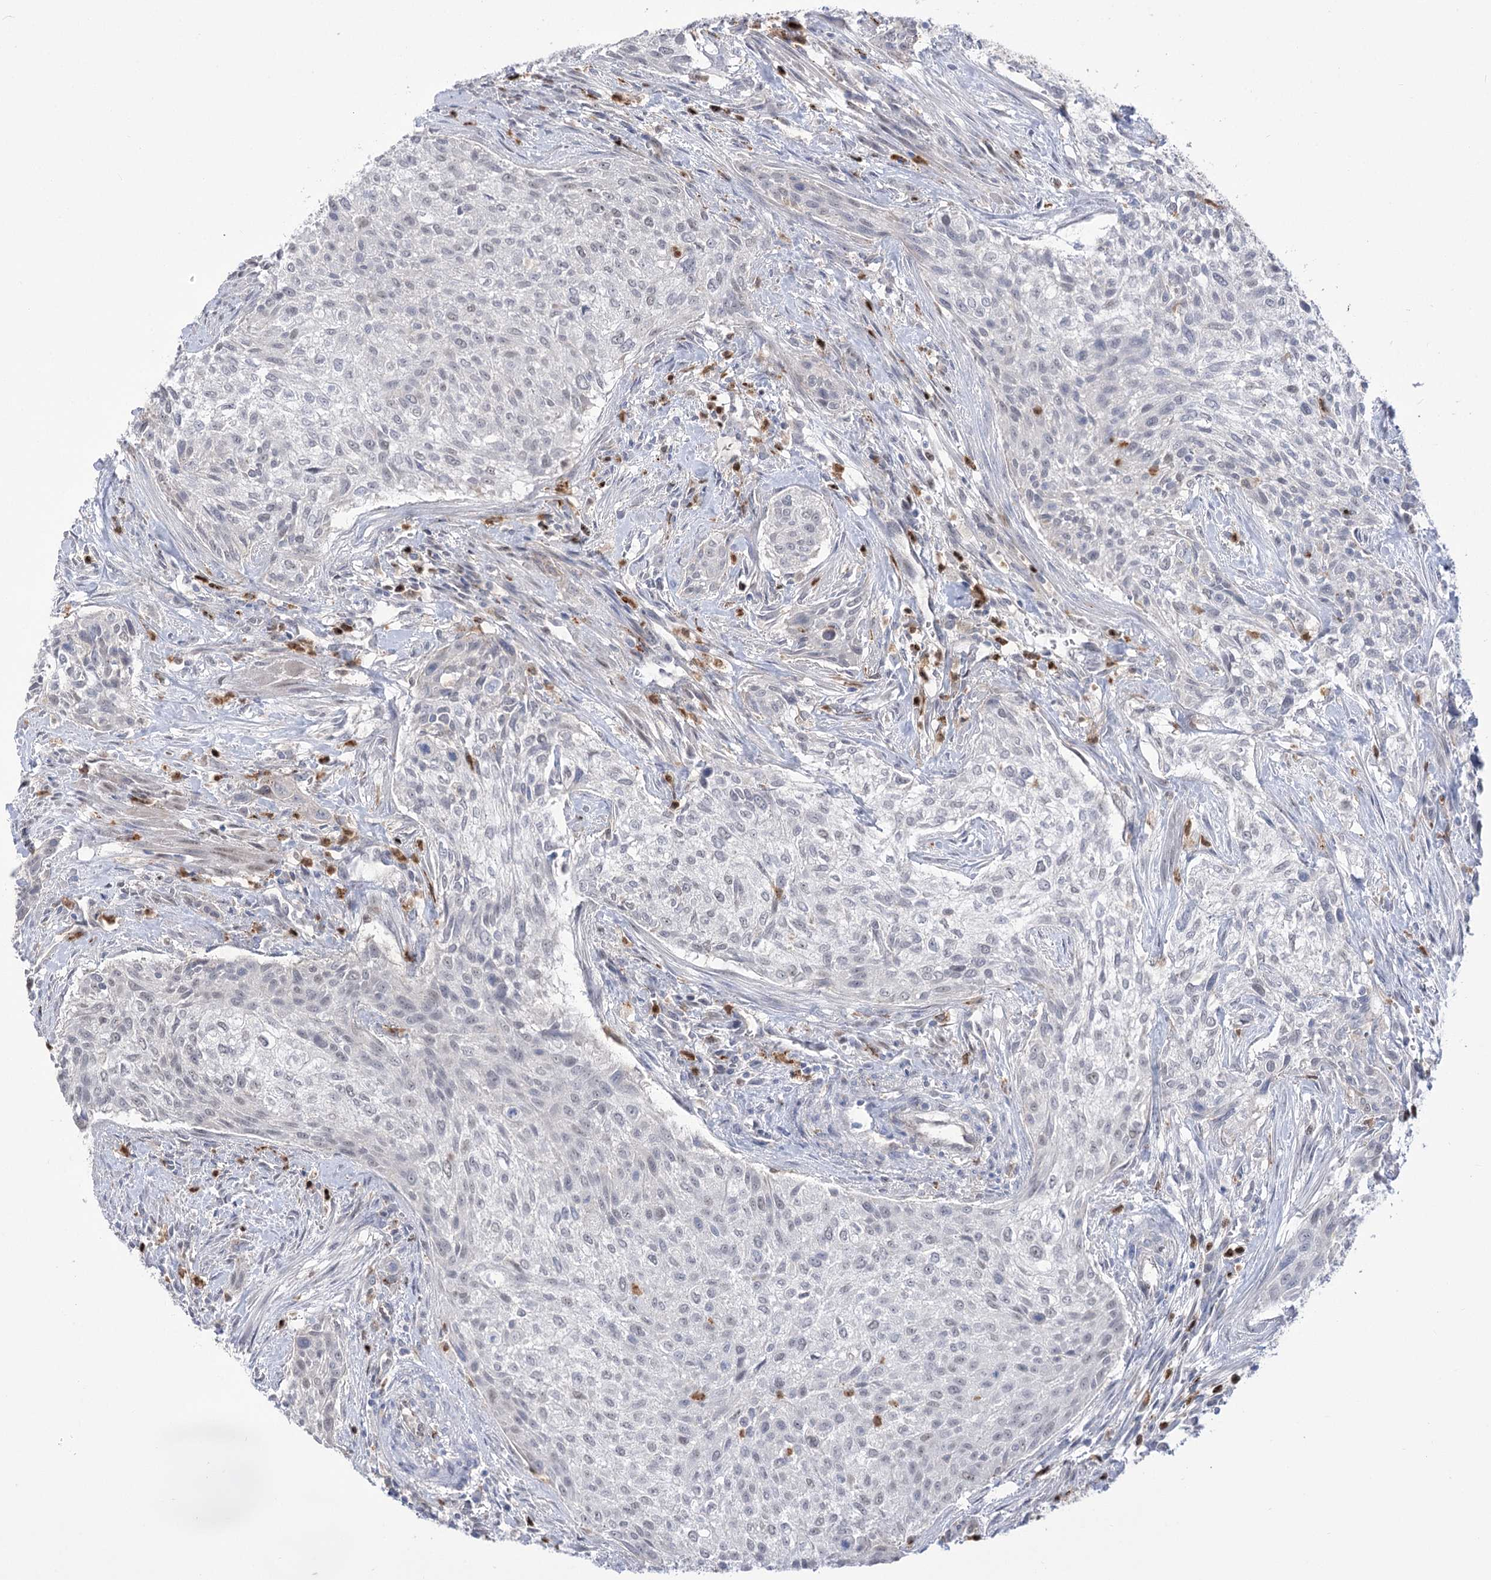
{"staining": {"intensity": "negative", "quantity": "none", "location": "none"}, "tissue": "urothelial cancer", "cell_type": "Tumor cells", "image_type": "cancer", "snomed": [{"axis": "morphology", "description": "Normal tissue, NOS"}, {"axis": "morphology", "description": "Urothelial carcinoma, NOS"}, {"axis": "topography", "description": "Urinary bladder"}, {"axis": "topography", "description": "Peripheral nerve tissue"}], "caption": "Image shows no significant protein expression in tumor cells of urothelial cancer.", "gene": "SIAE", "patient": {"sex": "male", "age": 35}}